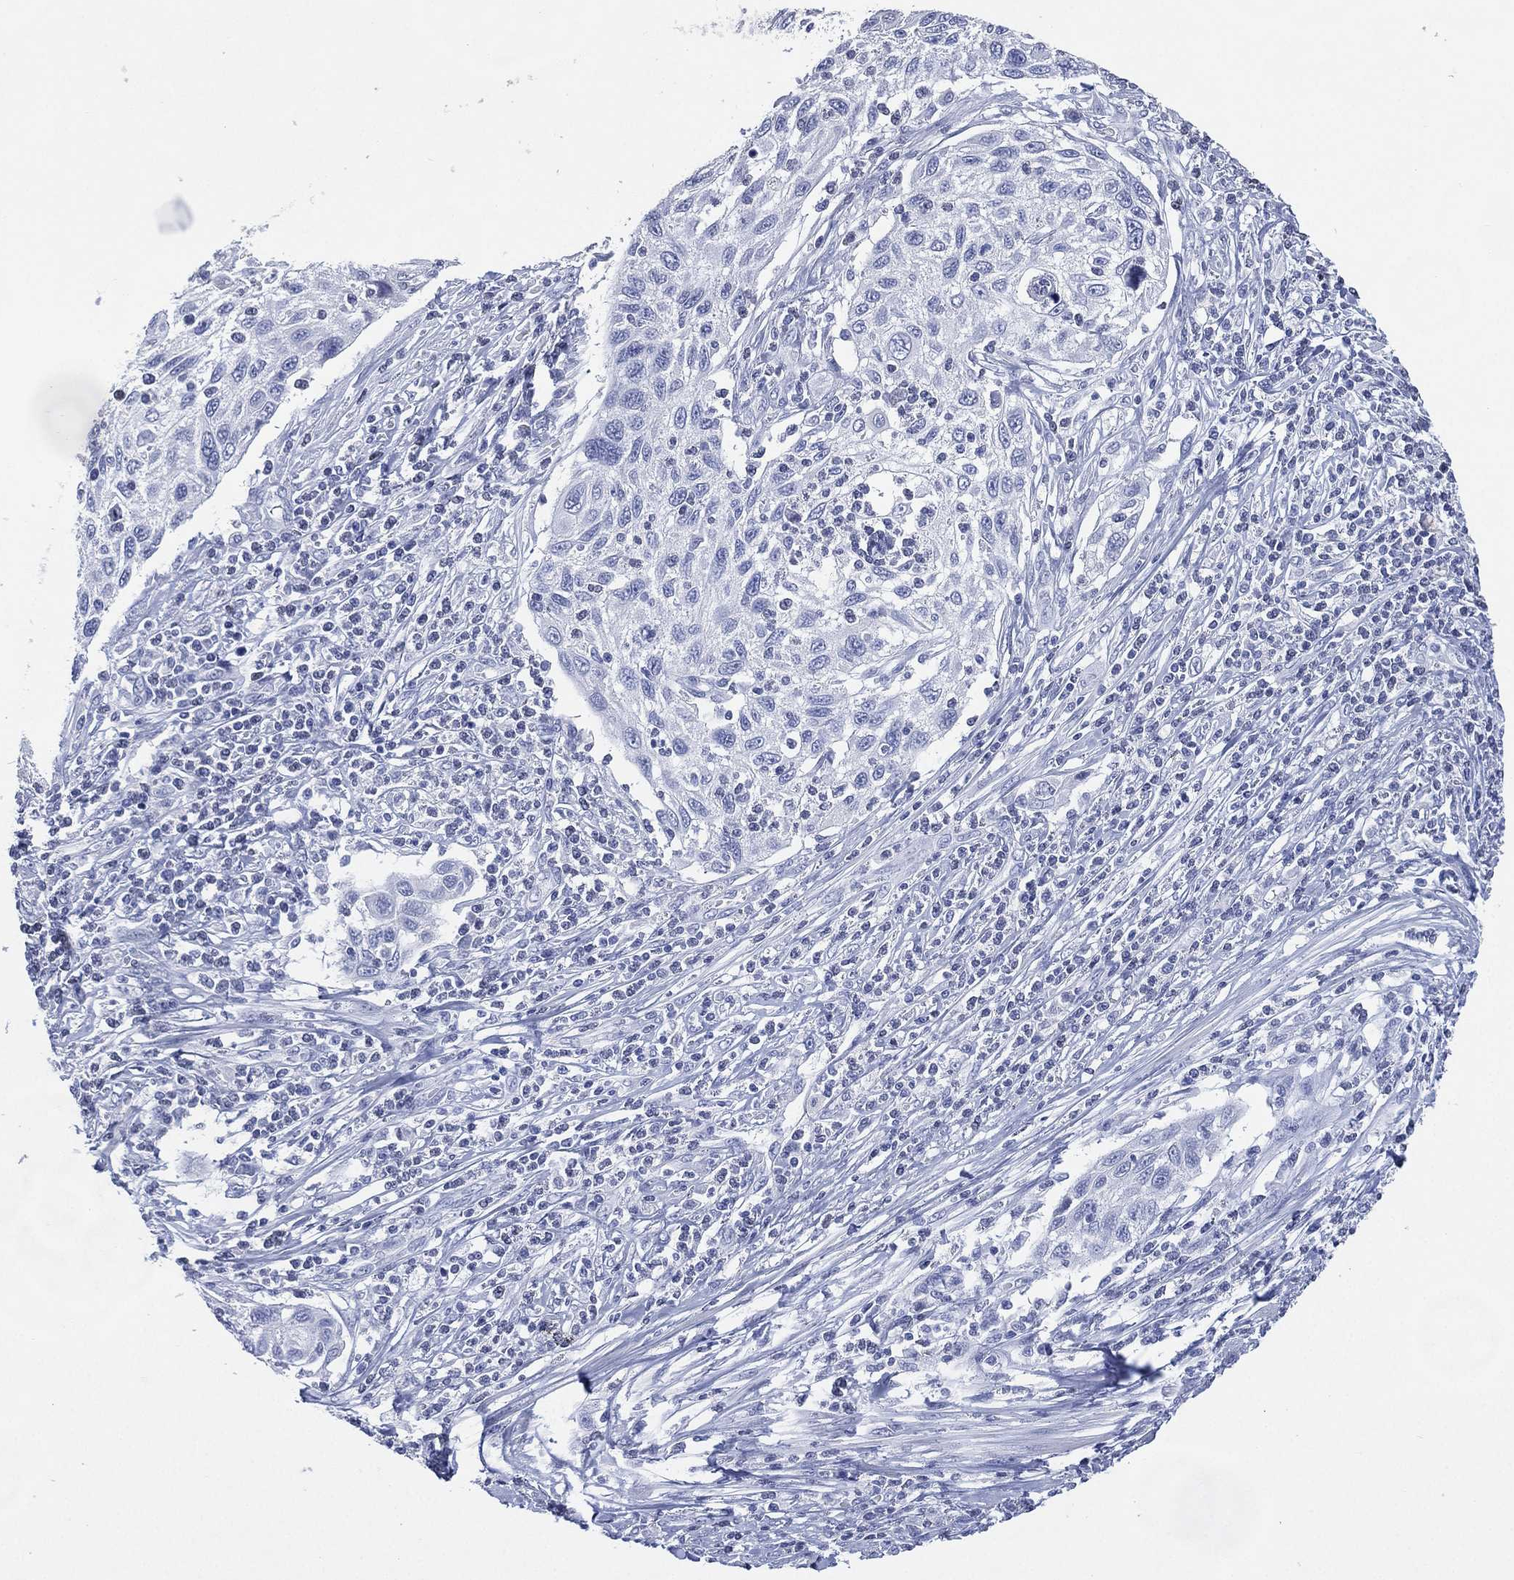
{"staining": {"intensity": "negative", "quantity": "none", "location": "none"}, "tissue": "cervical cancer", "cell_type": "Tumor cells", "image_type": "cancer", "snomed": [{"axis": "morphology", "description": "Squamous cell carcinoma, NOS"}, {"axis": "topography", "description": "Cervix"}], "caption": "Protein analysis of cervical cancer demonstrates no significant staining in tumor cells.", "gene": "TMEM247", "patient": {"sex": "female", "age": 70}}